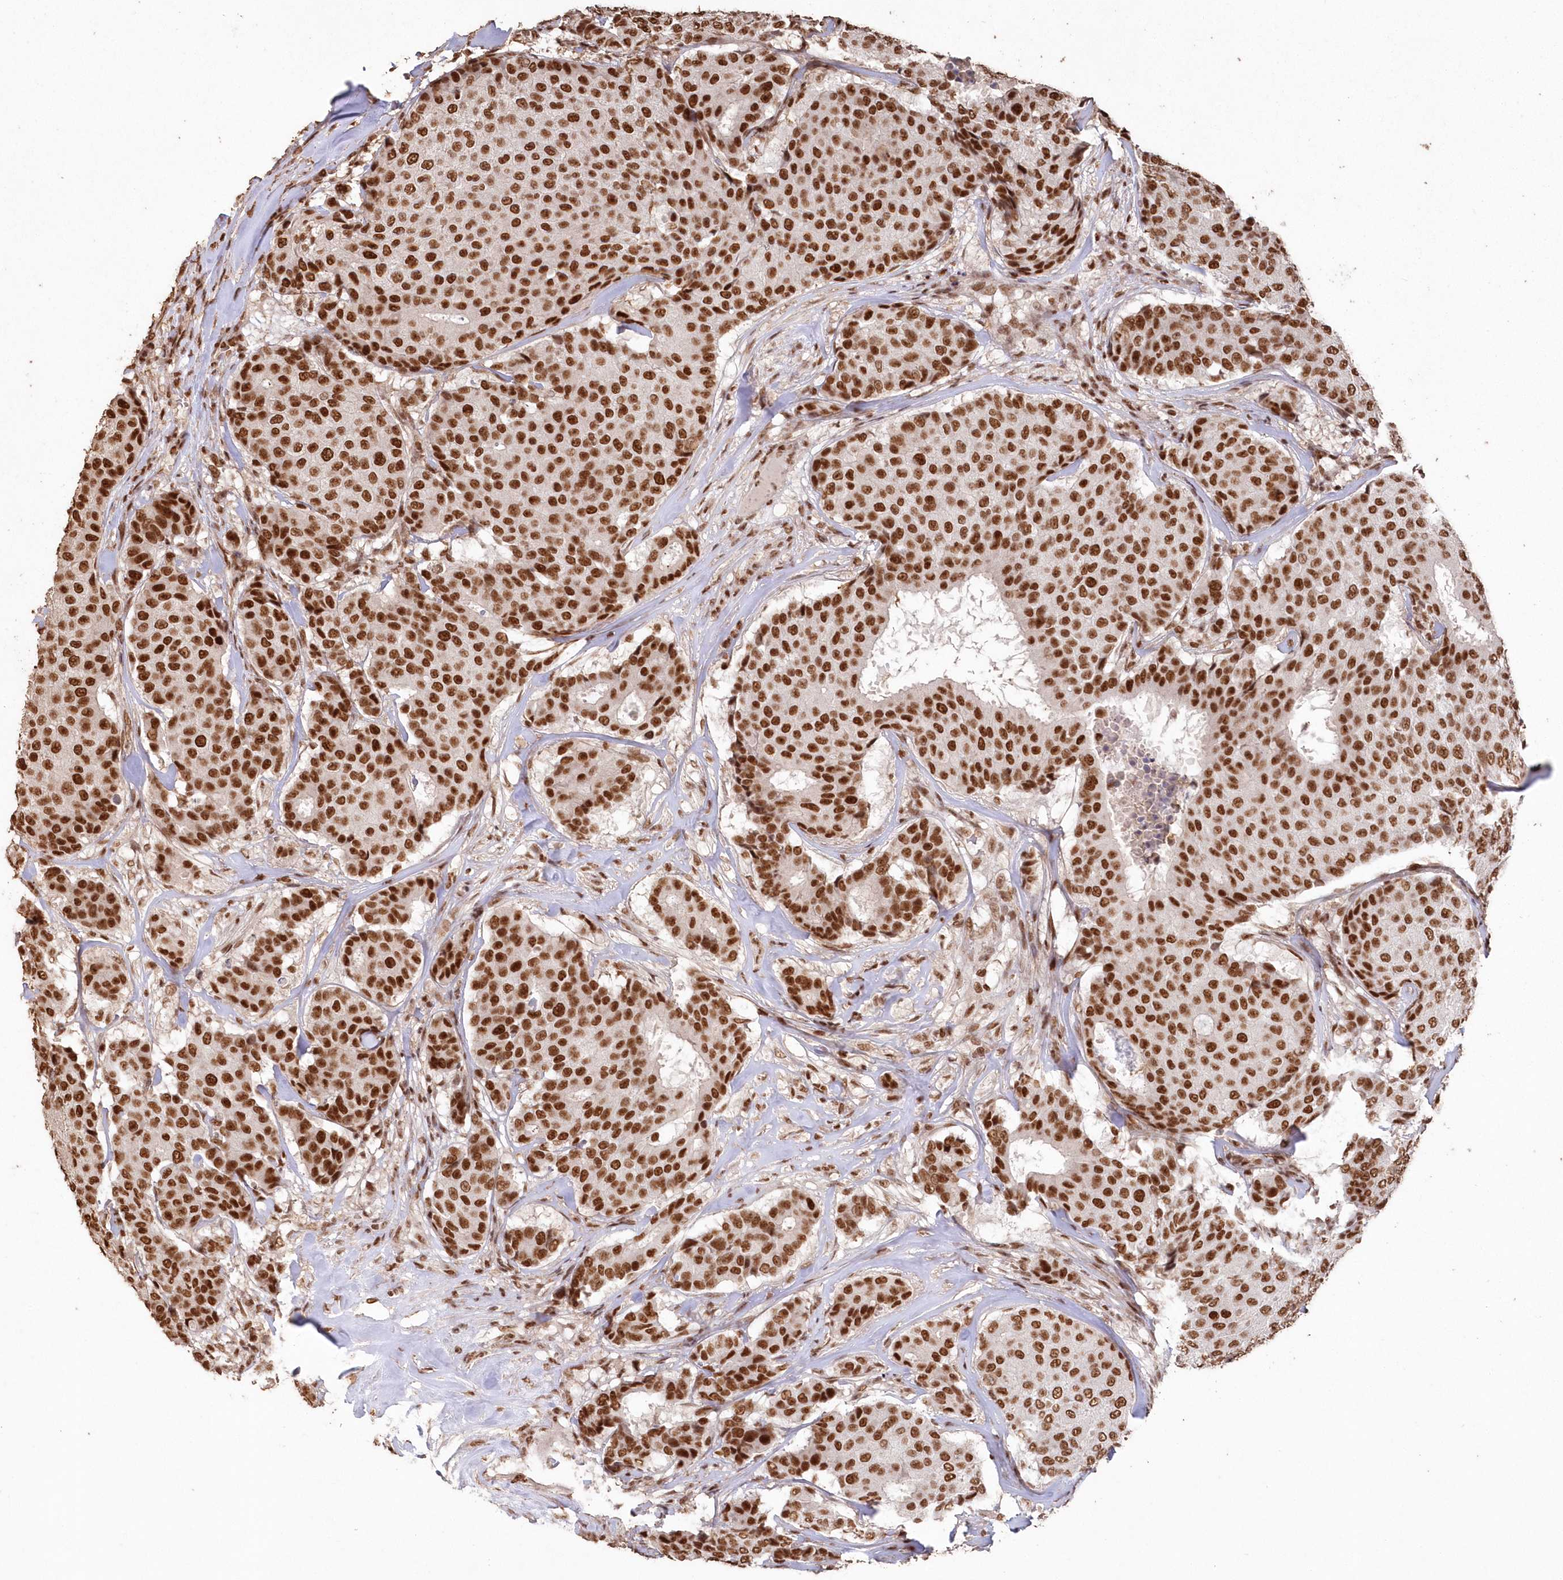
{"staining": {"intensity": "strong", "quantity": ">75%", "location": "nuclear"}, "tissue": "breast cancer", "cell_type": "Tumor cells", "image_type": "cancer", "snomed": [{"axis": "morphology", "description": "Duct carcinoma"}, {"axis": "topography", "description": "Breast"}], "caption": "High-power microscopy captured an IHC micrograph of breast cancer, revealing strong nuclear staining in about >75% of tumor cells.", "gene": "PDS5A", "patient": {"sex": "female", "age": 75}}